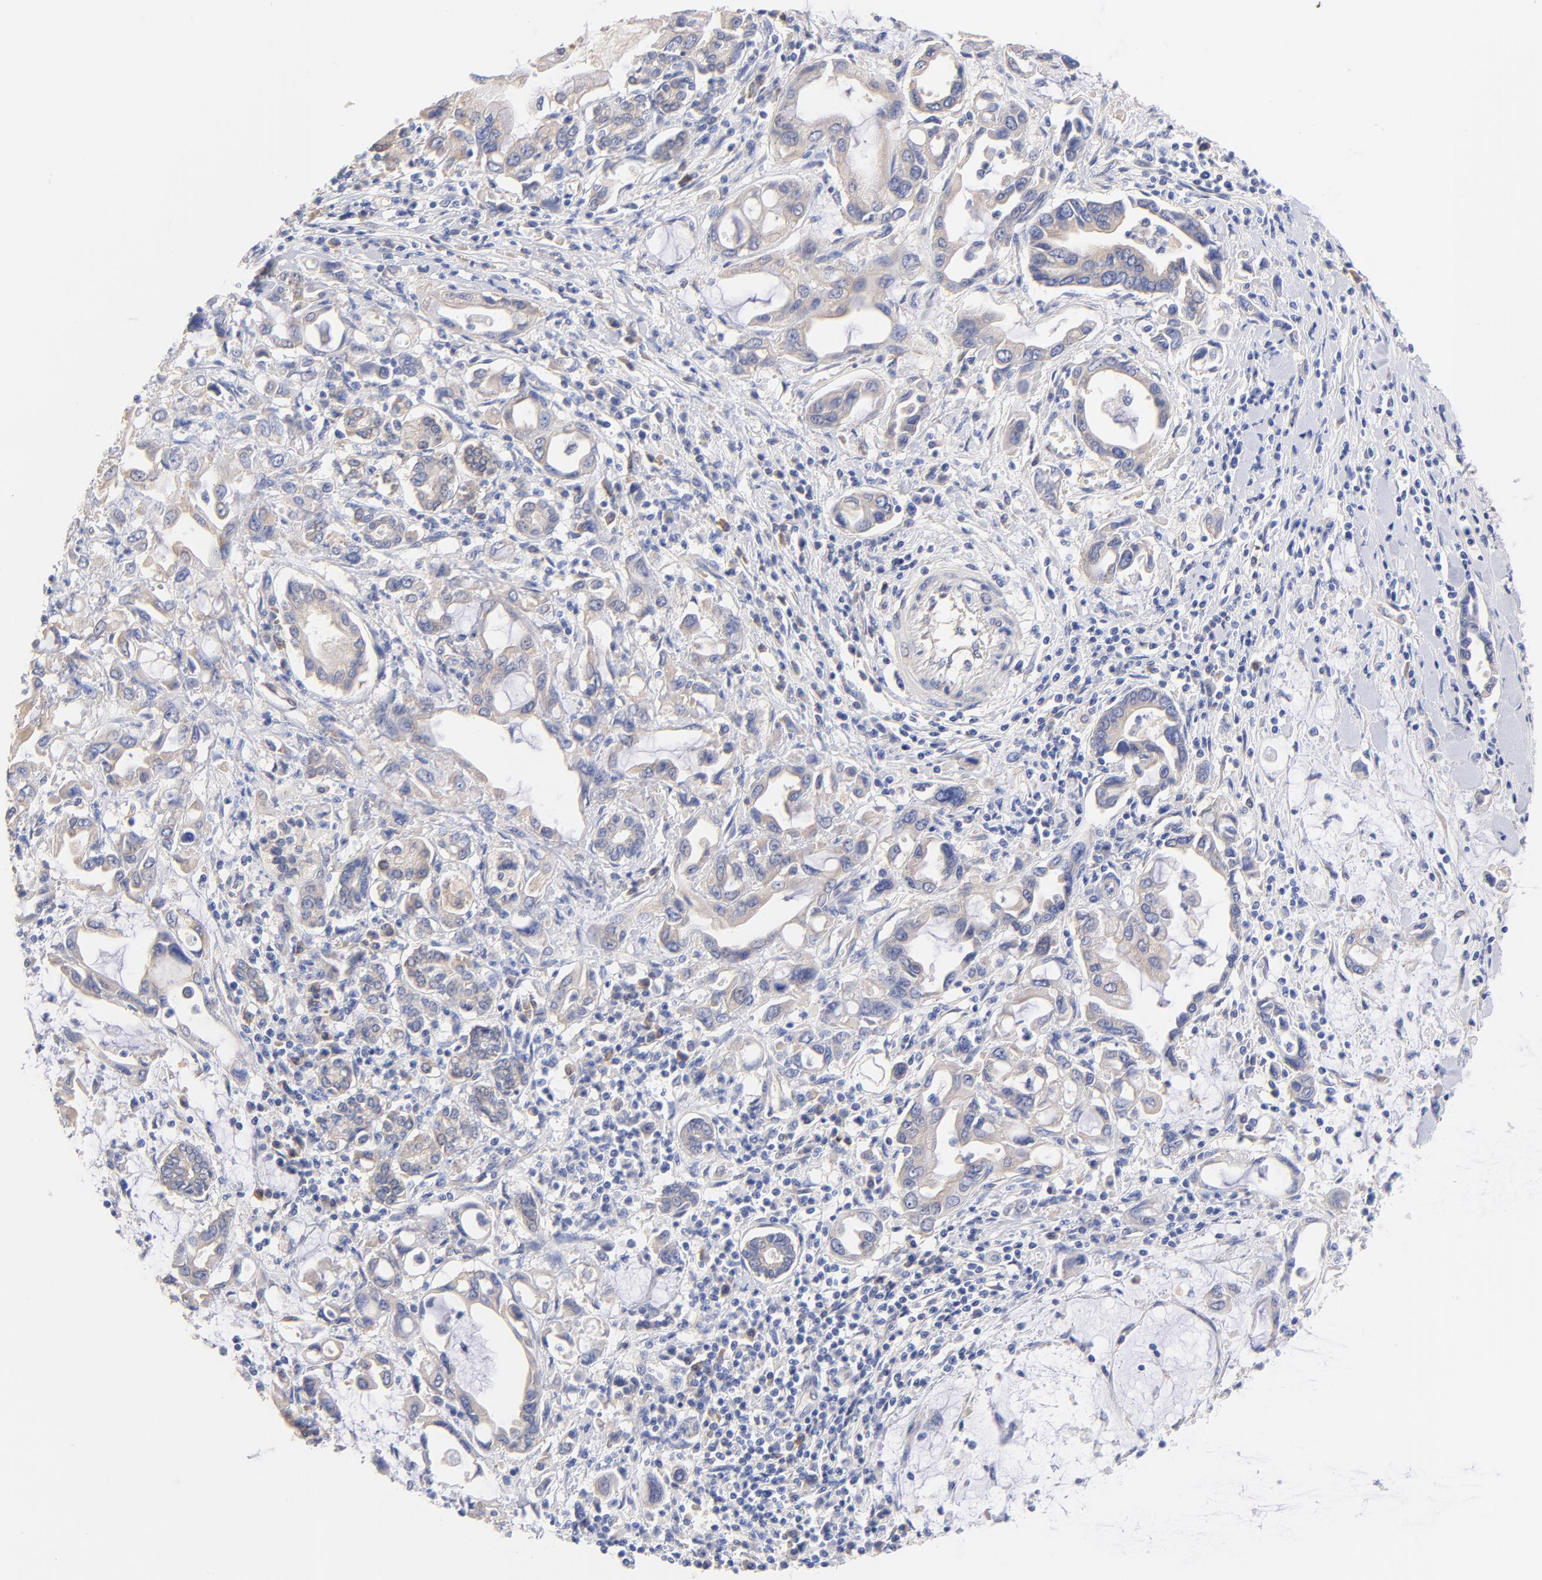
{"staining": {"intensity": "weak", "quantity": ">75%", "location": "cytoplasmic/membranous"}, "tissue": "pancreatic cancer", "cell_type": "Tumor cells", "image_type": "cancer", "snomed": [{"axis": "morphology", "description": "Adenocarcinoma, NOS"}, {"axis": "topography", "description": "Pancreas"}], "caption": "Pancreatic adenocarcinoma was stained to show a protein in brown. There is low levels of weak cytoplasmic/membranous expression in approximately >75% of tumor cells. (Stains: DAB in brown, nuclei in blue, Microscopy: brightfield microscopy at high magnification).", "gene": "TNFRSF13C", "patient": {"sex": "female", "age": 57}}